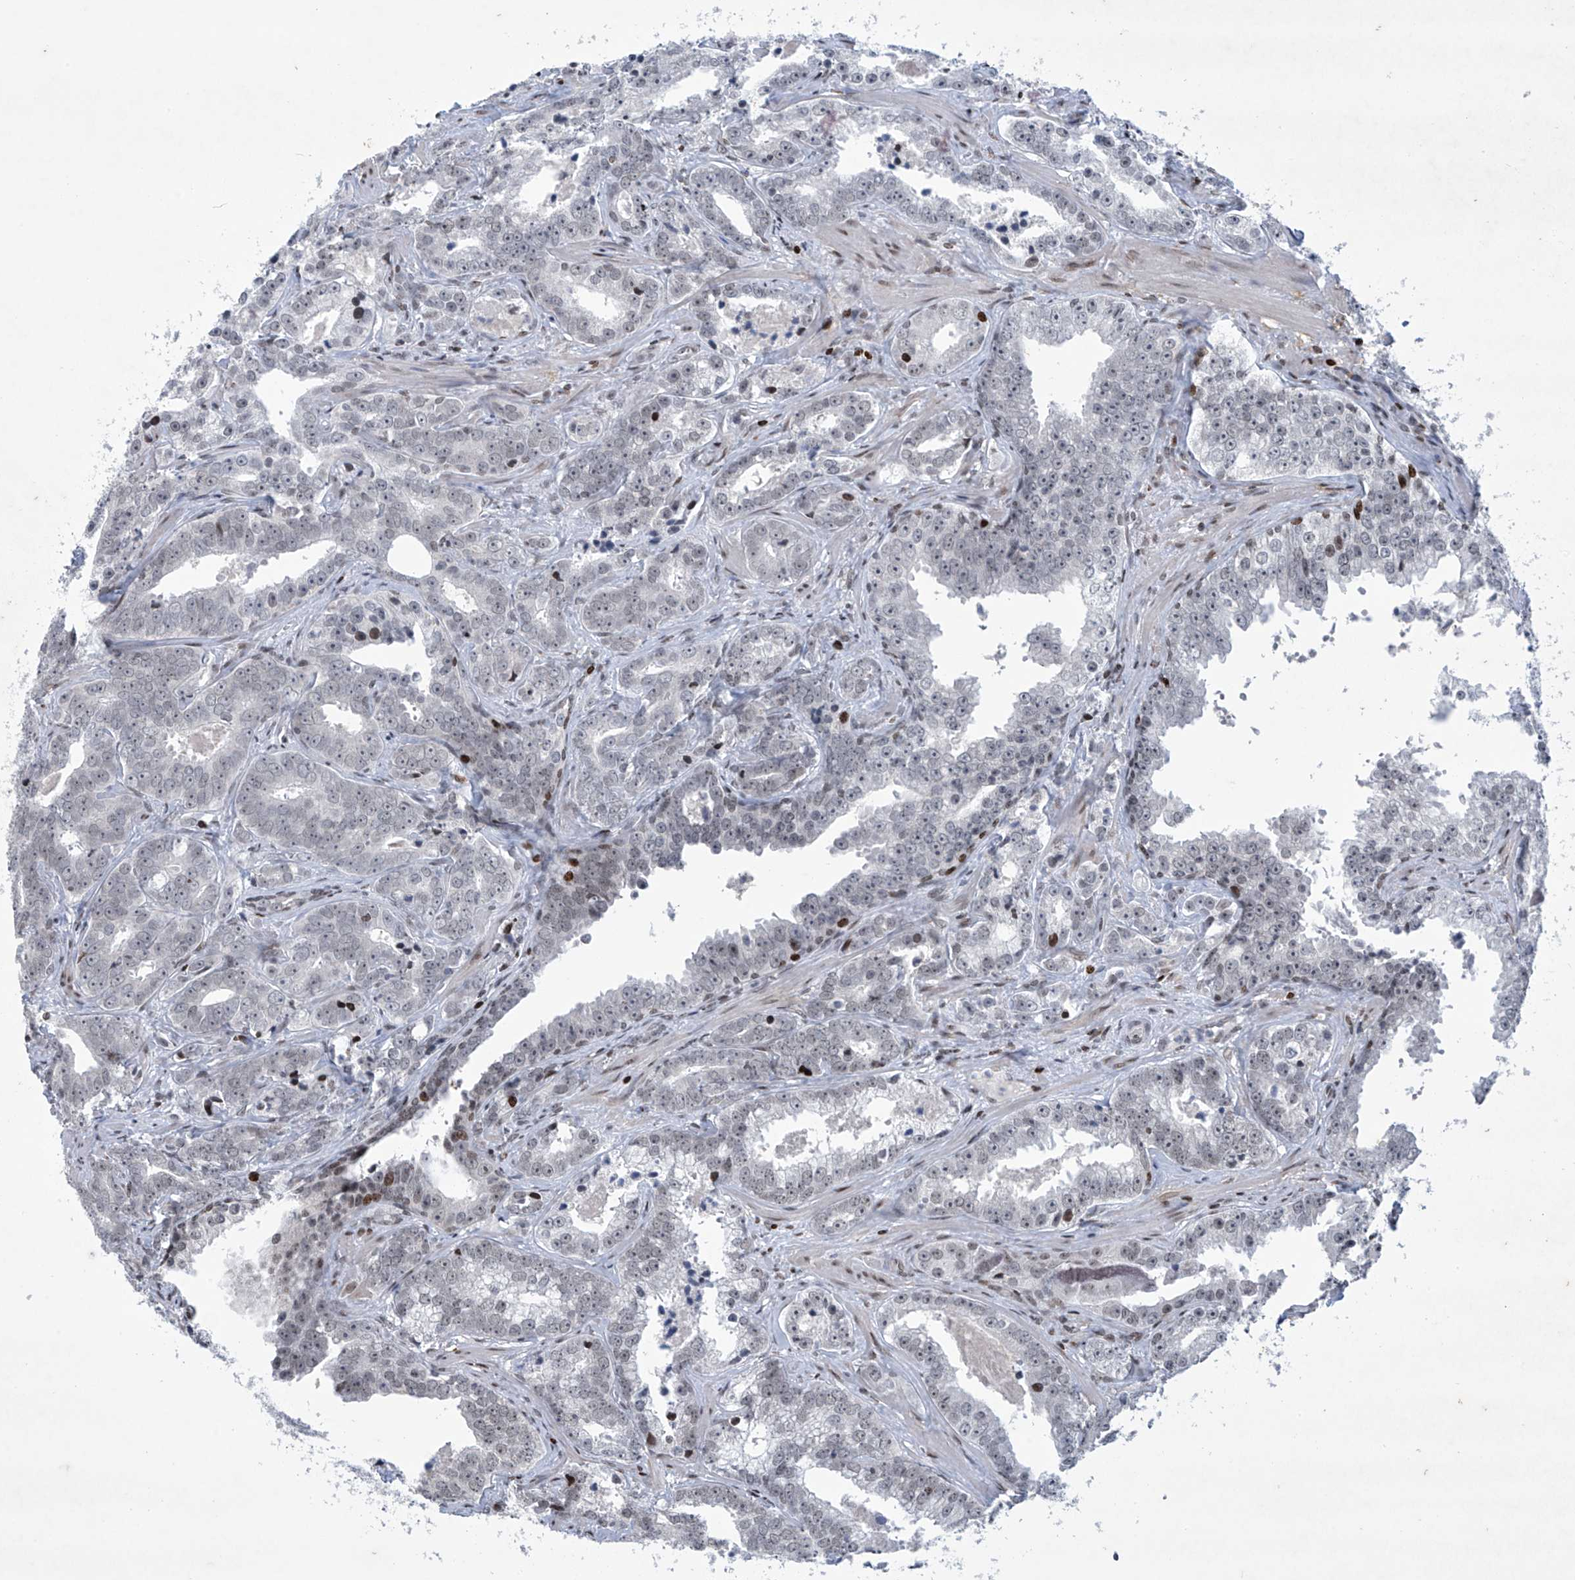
{"staining": {"intensity": "negative", "quantity": "none", "location": "none"}, "tissue": "prostate cancer", "cell_type": "Tumor cells", "image_type": "cancer", "snomed": [{"axis": "morphology", "description": "Adenocarcinoma, High grade"}, {"axis": "topography", "description": "Prostate"}], "caption": "This is an immunohistochemistry (IHC) photomicrograph of prostate cancer (adenocarcinoma (high-grade)). There is no staining in tumor cells.", "gene": "RFX7", "patient": {"sex": "male", "age": 62}}